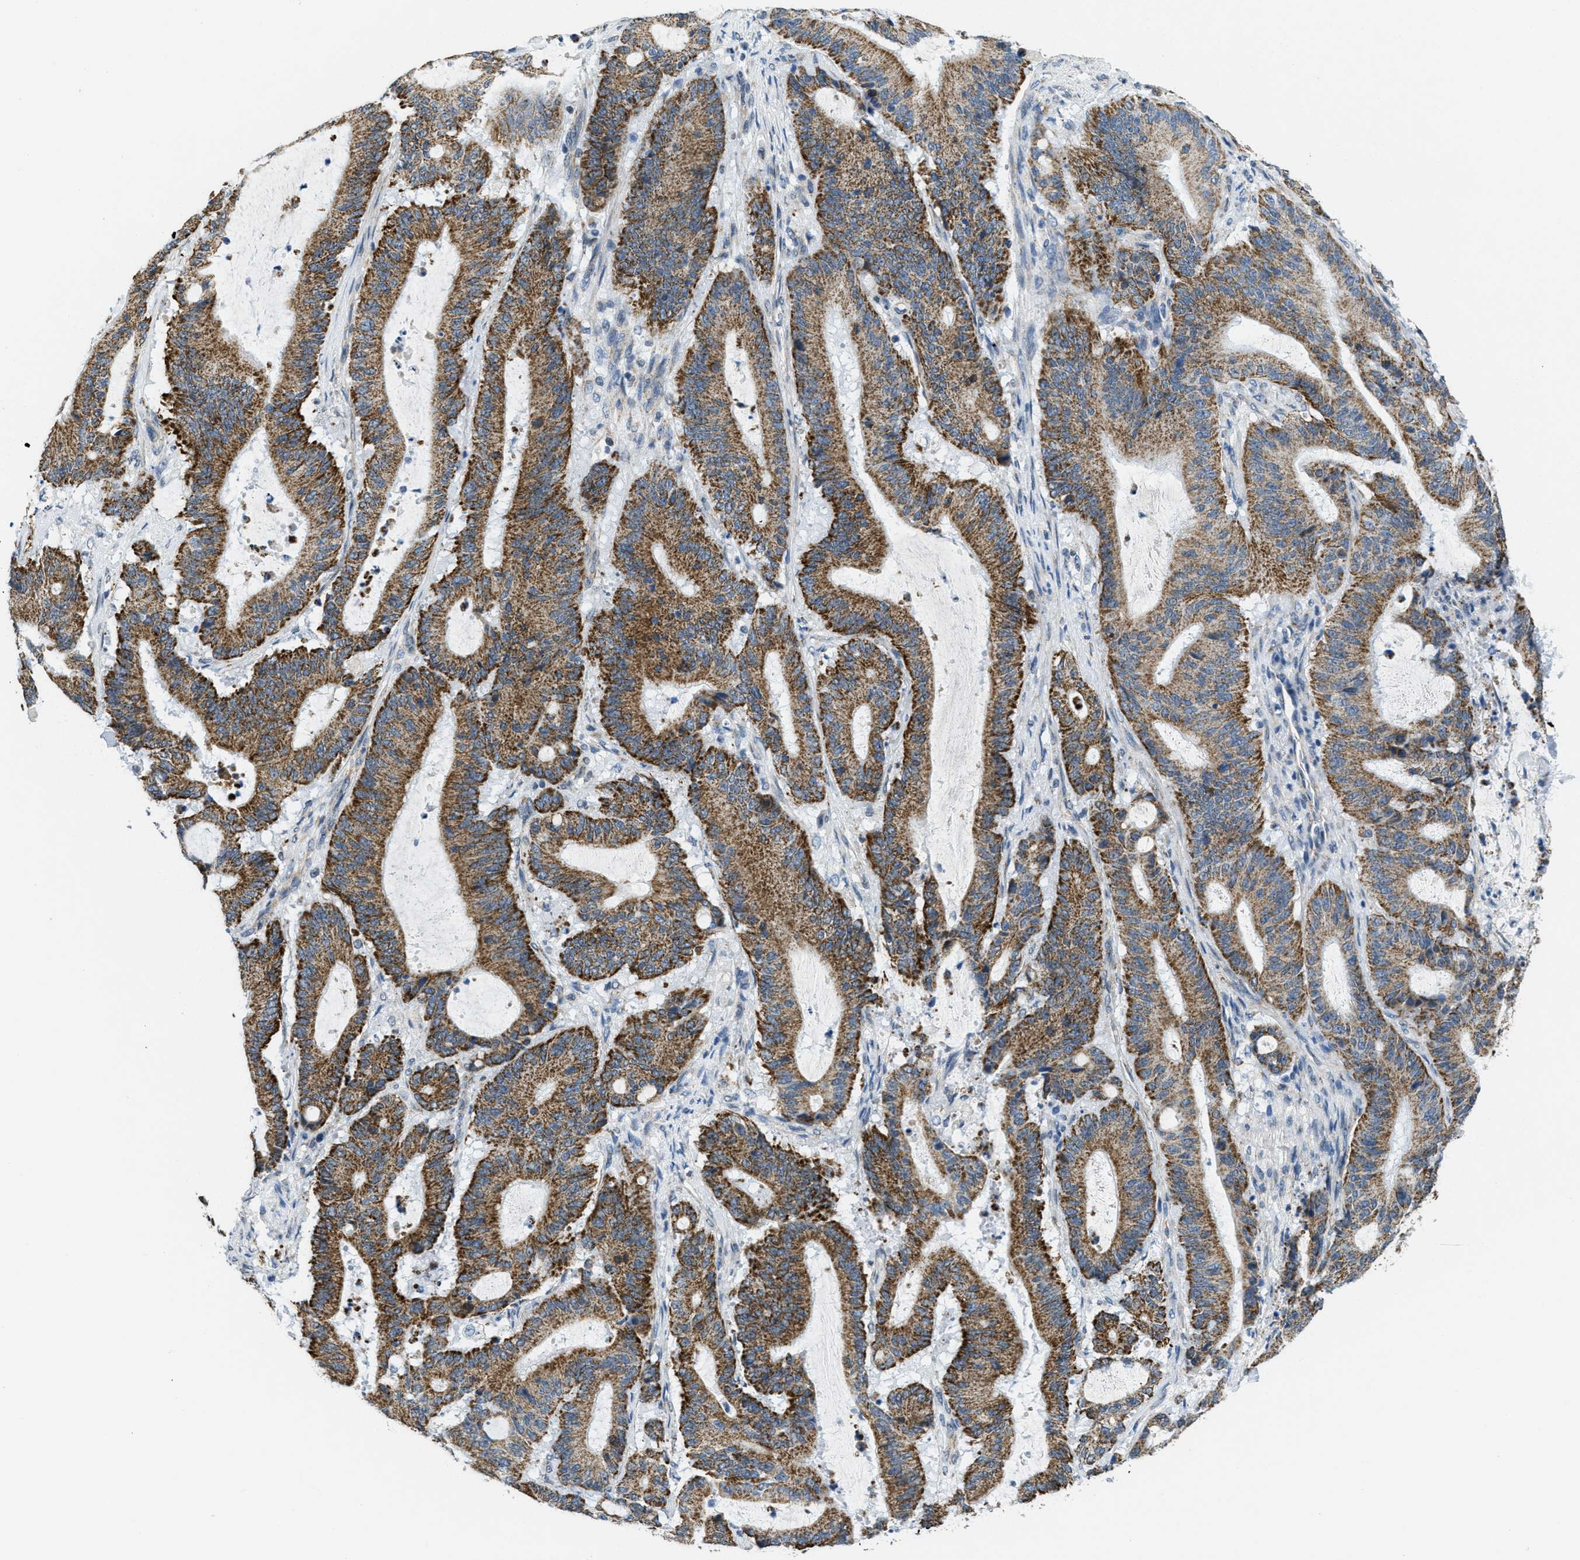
{"staining": {"intensity": "moderate", "quantity": ">75%", "location": "cytoplasmic/membranous"}, "tissue": "liver cancer", "cell_type": "Tumor cells", "image_type": "cancer", "snomed": [{"axis": "morphology", "description": "Cholangiocarcinoma"}, {"axis": "topography", "description": "Liver"}], "caption": "An image showing moderate cytoplasmic/membranous positivity in approximately >75% of tumor cells in liver cancer (cholangiocarcinoma), as visualized by brown immunohistochemical staining.", "gene": "TOMM70", "patient": {"sex": "female", "age": 73}}